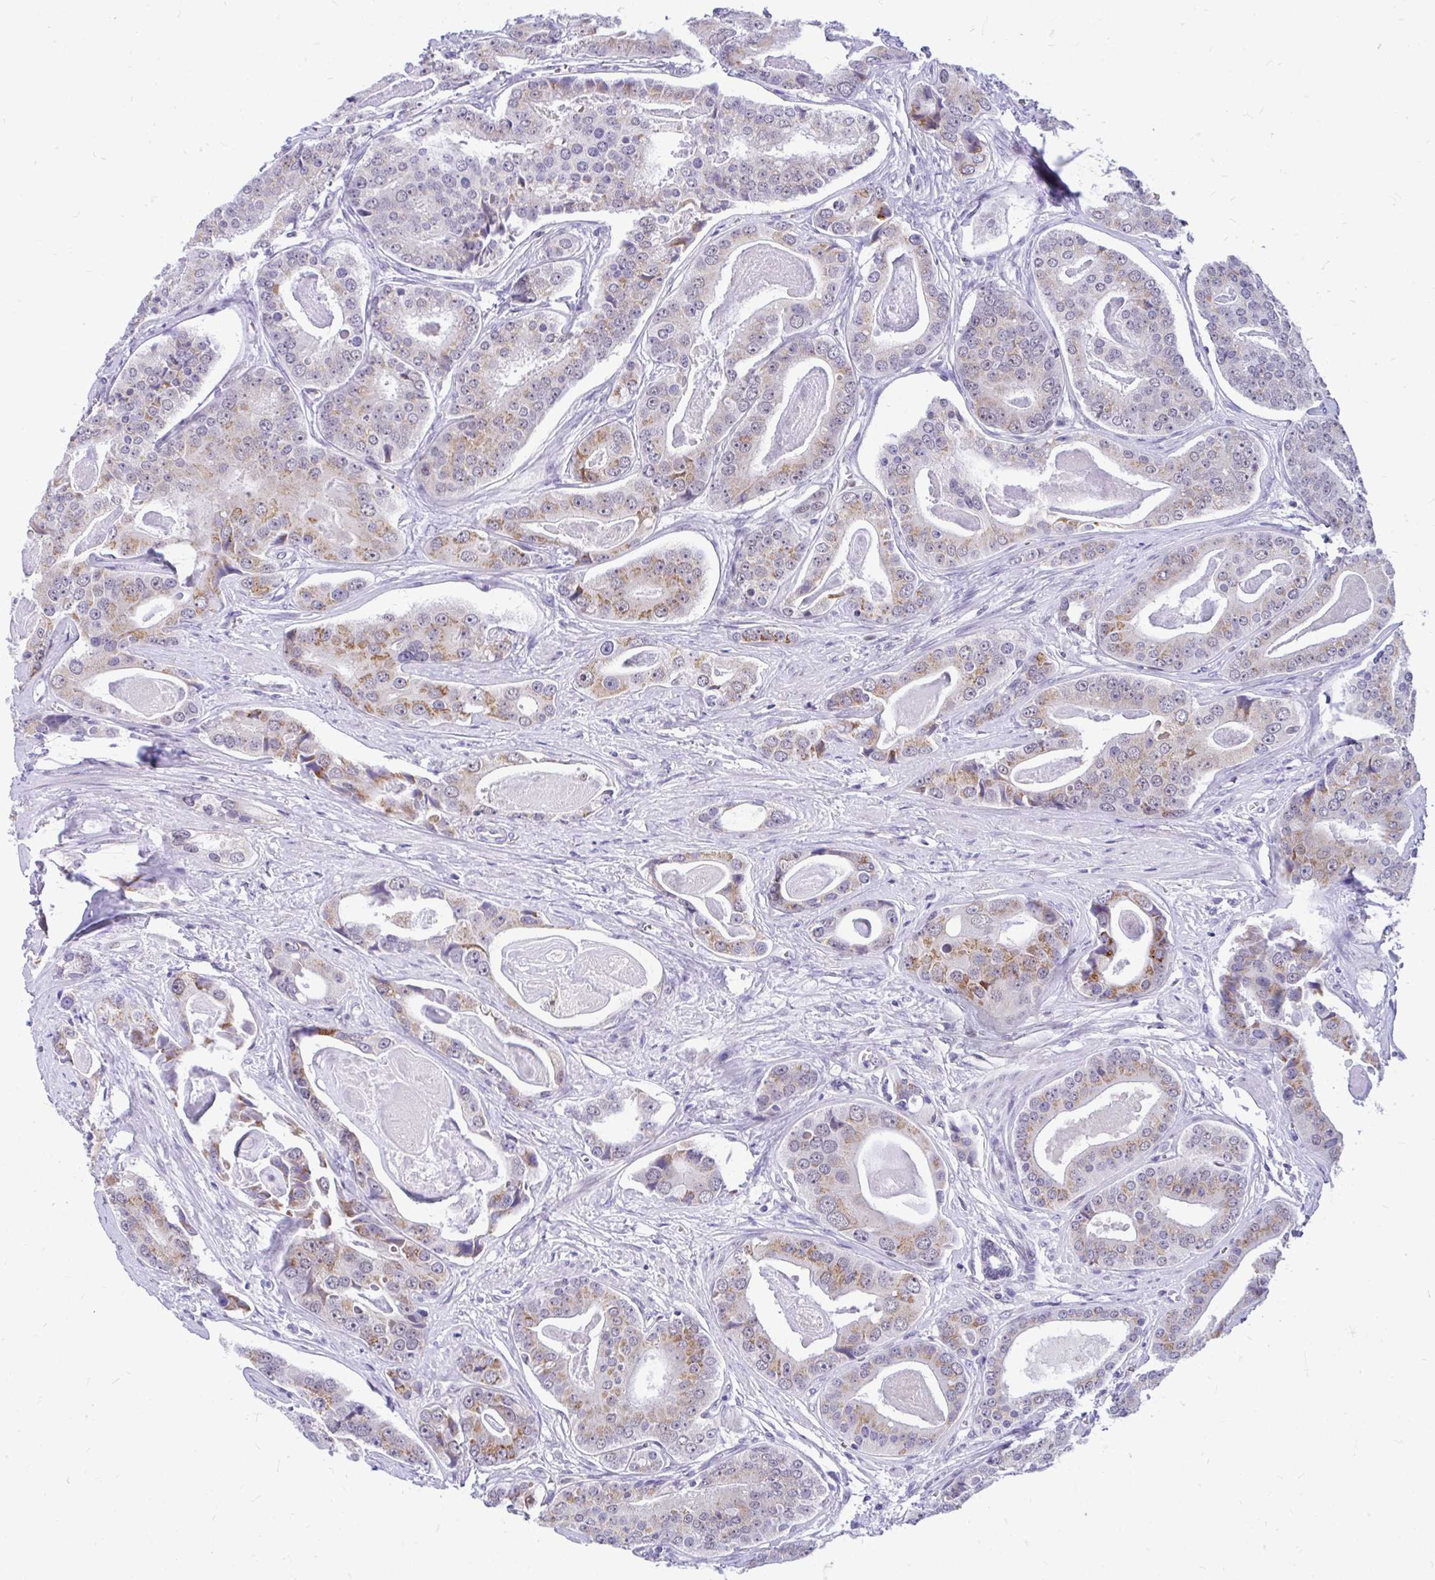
{"staining": {"intensity": "moderate", "quantity": "25%-75%", "location": "cytoplasmic/membranous"}, "tissue": "prostate cancer", "cell_type": "Tumor cells", "image_type": "cancer", "snomed": [{"axis": "morphology", "description": "Adenocarcinoma, High grade"}, {"axis": "topography", "description": "Prostate"}], "caption": "This is a micrograph of IHC staining of prostate high-grade adenocarcinoma, which shows moderate staining in the cytoplasmic/membranous of tumor cells.", "gene": "GLB1L2", "patient": {"sex": "male", "age": 71}}